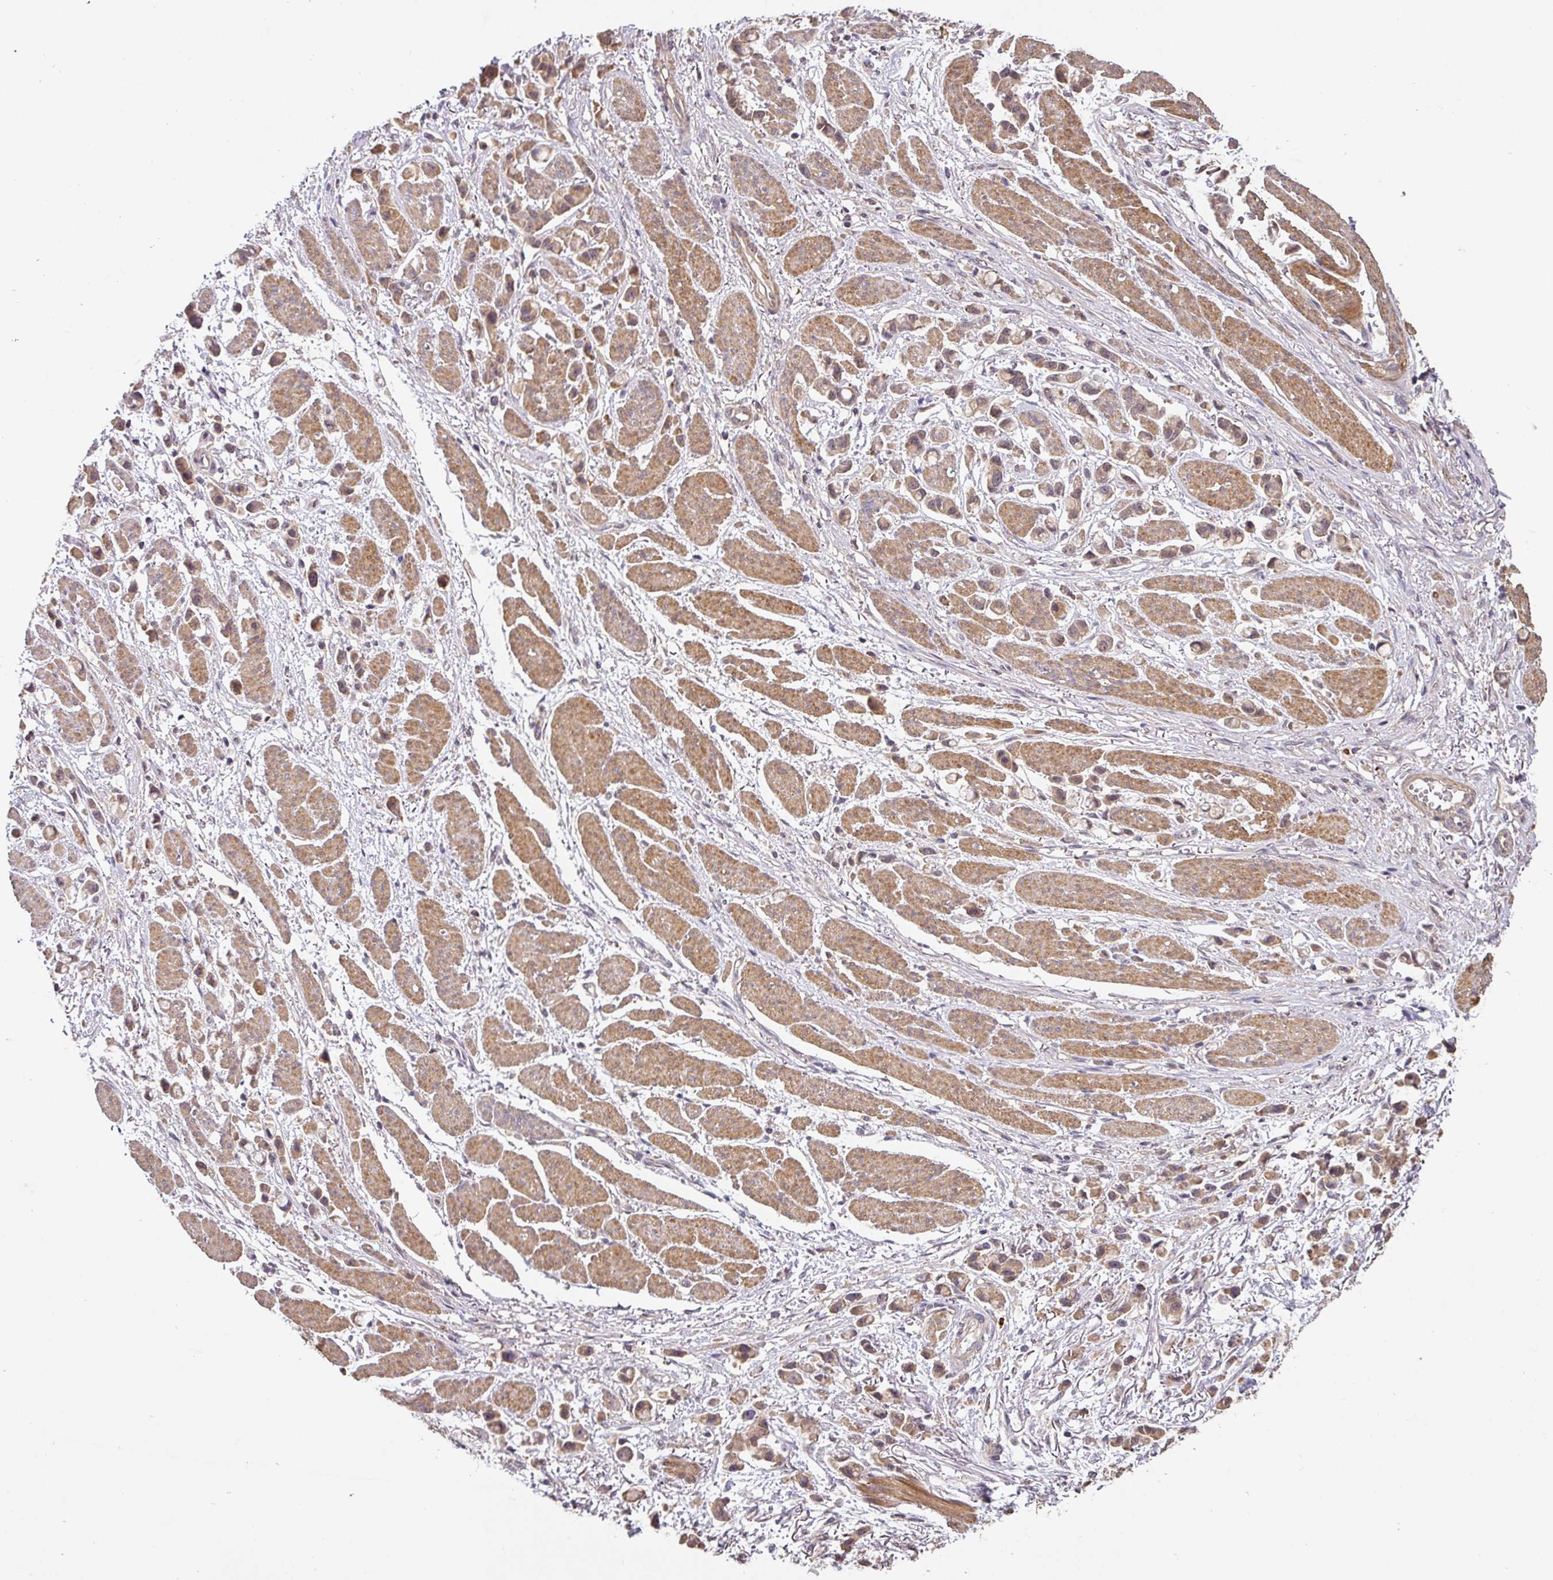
{"staining": {"intensity": "weak", "quantity": ">75%", "location": "cytoplasmic/membranous"}, "tissue": "stomach cancer", "cell_type": "Tumor cells", "image_type": "cancer", "snomed": [{"axis": "morphology", "description": "Adenocarcinoma, NOS"}, {"axis": "topography", "description": "Stomach"}], "caption": "Human stomach cancer (adenocarcinoma) stained with a protein marker shows weak staining in tumor cells.", "gene": "ACVR2B", "patient": {"sex": "female", "age": 81}}